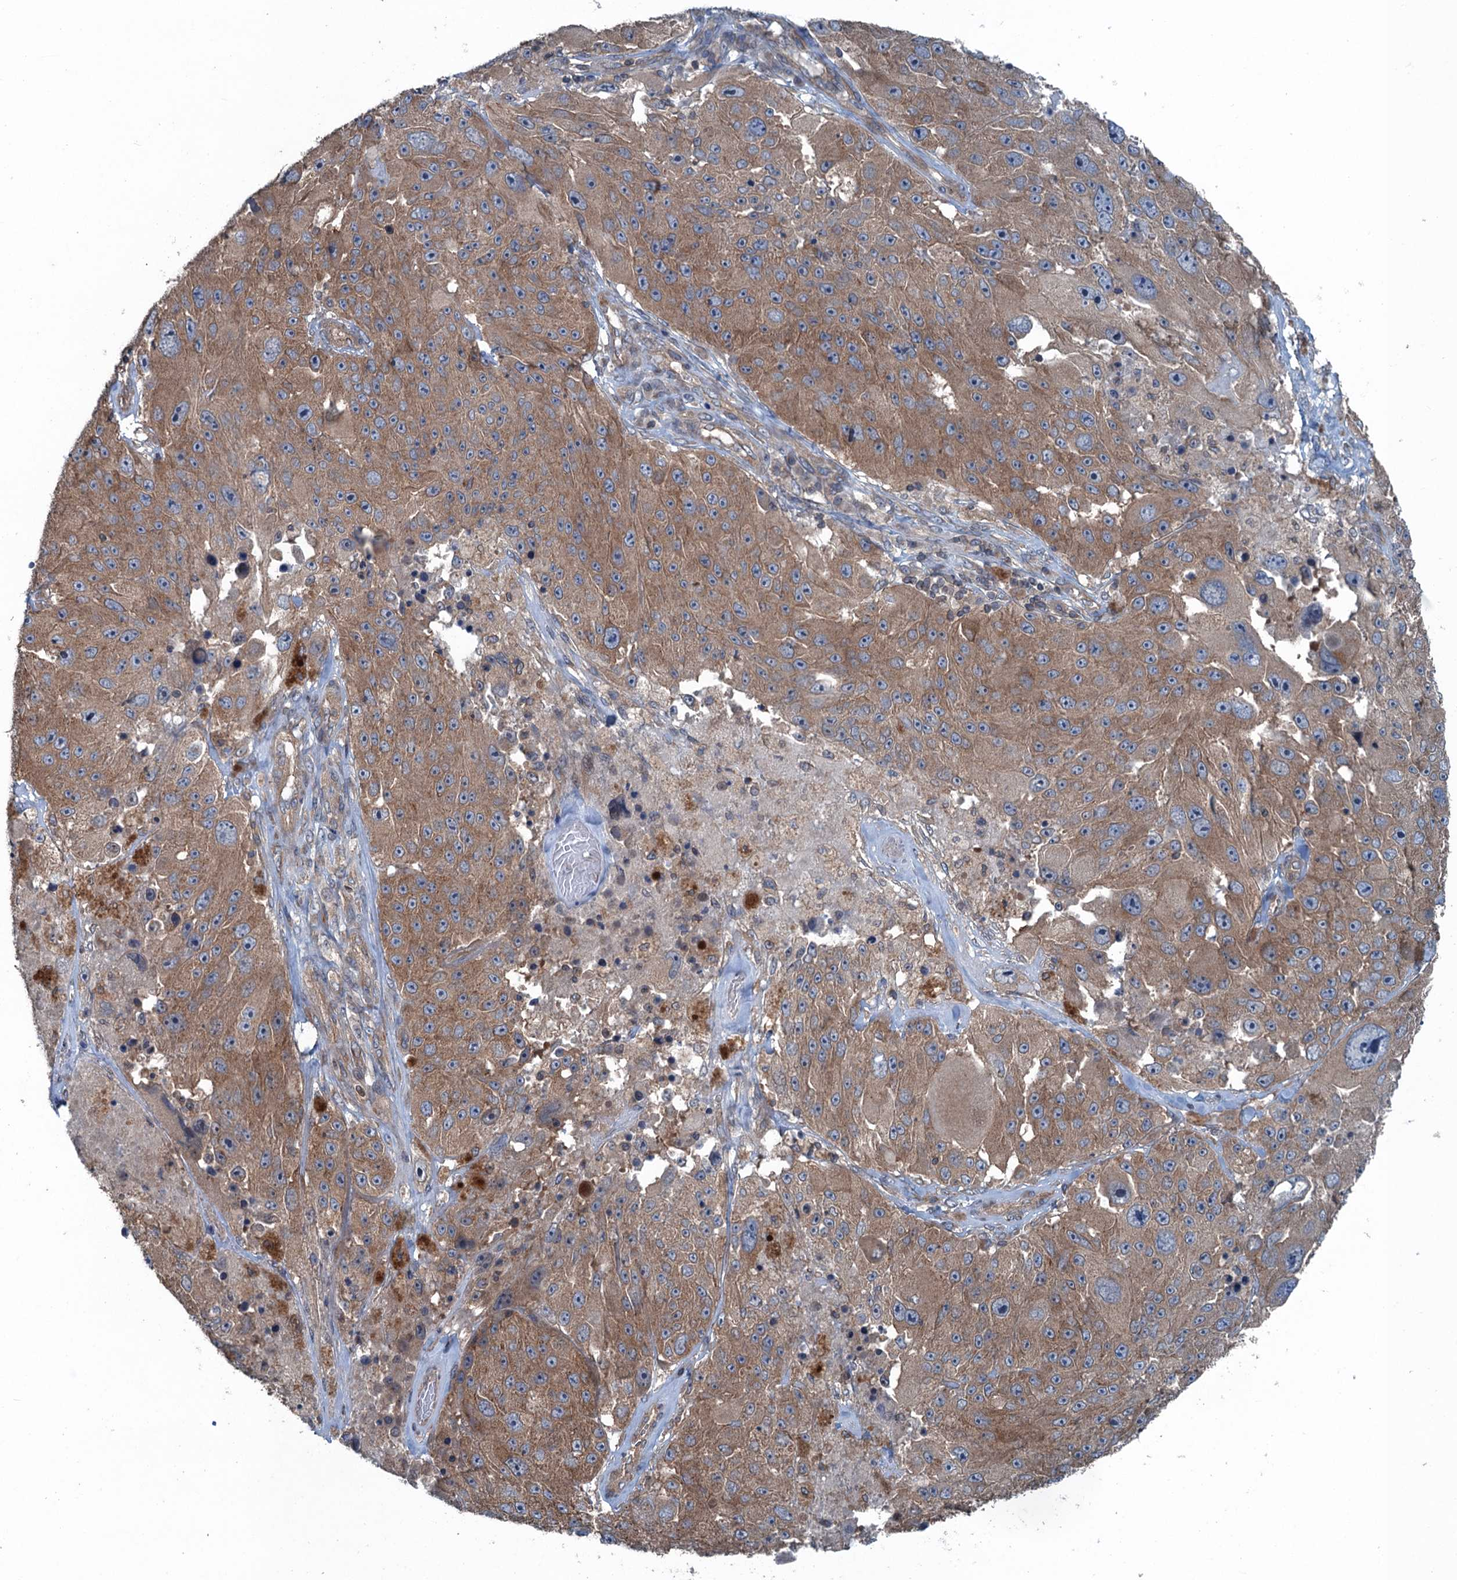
{"staining": {"intensity": "moderate", "quantity": ">75%", "location": "cytoplasmic/membranous"}, "tissue": "melanoma", "cell_type": "Tumor cells", "image_type": "cancer", "snomed": [{"axis": "morphology", "description": "Malignant melanoma, Metastatic site"}, {"axis": "topography", "description": "Lymph node"}], "caption": "This is a histology image of immunohistochemistry (IHC) staining of melanoma, which shows moderate positivity in the cytoplasmic/membranous of tumor cells.", "gene": "TRAPPC8", "patient": {"sex": "male", "age": 62}}